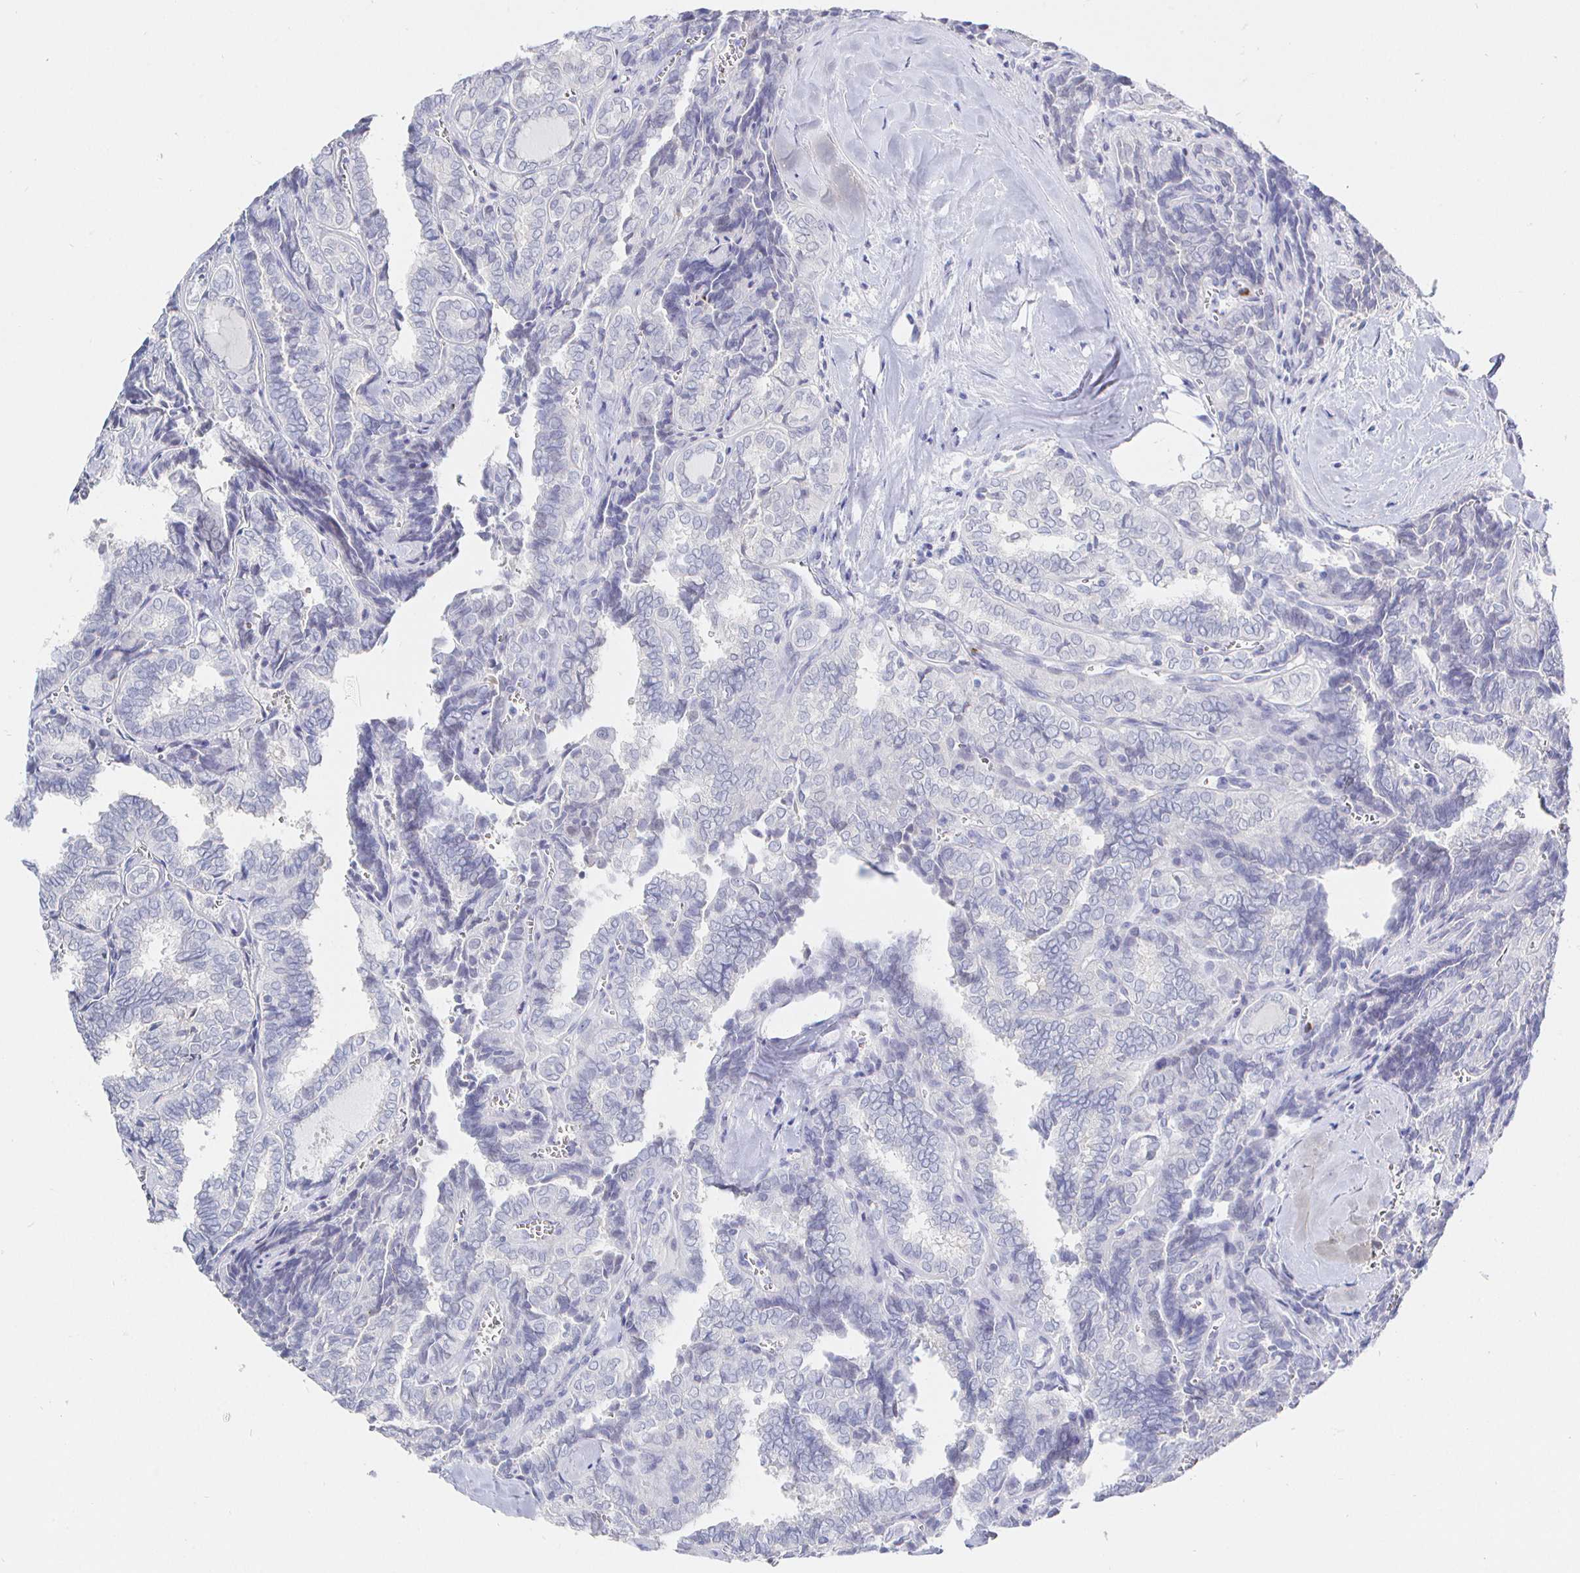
{"staining": {"intensity": "negative", "quantity": "none", "location": "none"}, "tissue": "thyroid cancer", "cell_type": "Tumor cells", "image_type": "cancer", "snomed": [{"axis": "morphology", "description": "Papillary adenocarcinoma, NOS"}, {"axis": "topography", "description": "Thyroid gland"}], "caption": "This is an immunohistochemistry photomicrograph of thyroid cancer. There is no expression in tumor cells.", "gene": "LRRC23", "patient": {"sex": "female", "age": 30}}